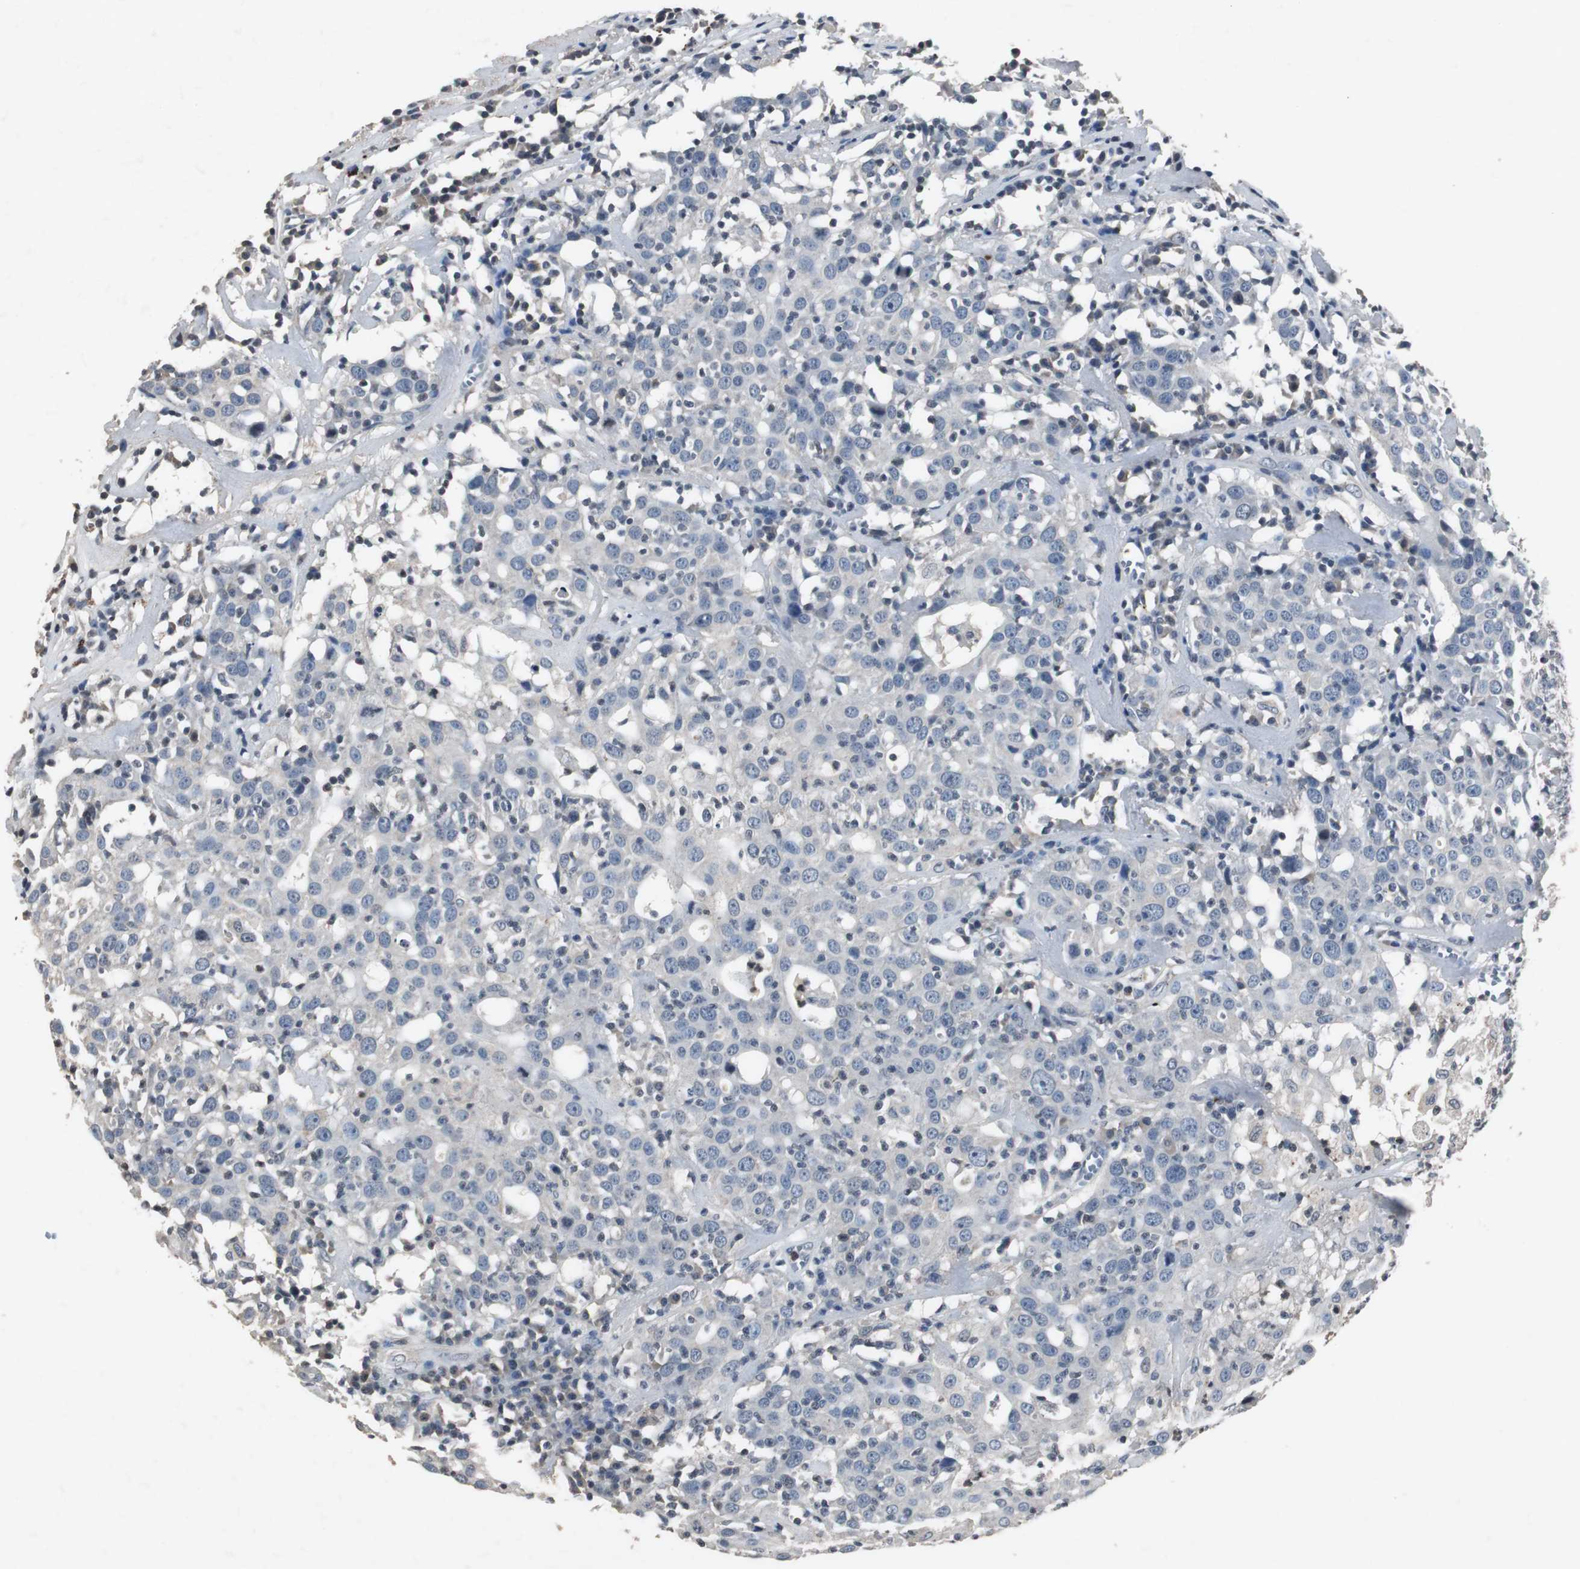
{"staining": {"intensity": "weak", "quantity": "<25%", "location": "cytoplasmic/membranous"}, "tissue": "head and neck cancer", "cell_type": "Tumor cells", "image_type": "cancer", "snomed": [{"axis": "morphology", "description": "Adenocarcinoma, NOS"}, {"axis": "topography", "description": "Salivary gland"}, {"axis": "topography", "description": "Head-Neck"}], "caption": "Tumor cells are negative for brown protein staining in head and neck adenocarcinoma.", "gene": "ADNP2", "patient": {"sex": "female", "age": 65}}